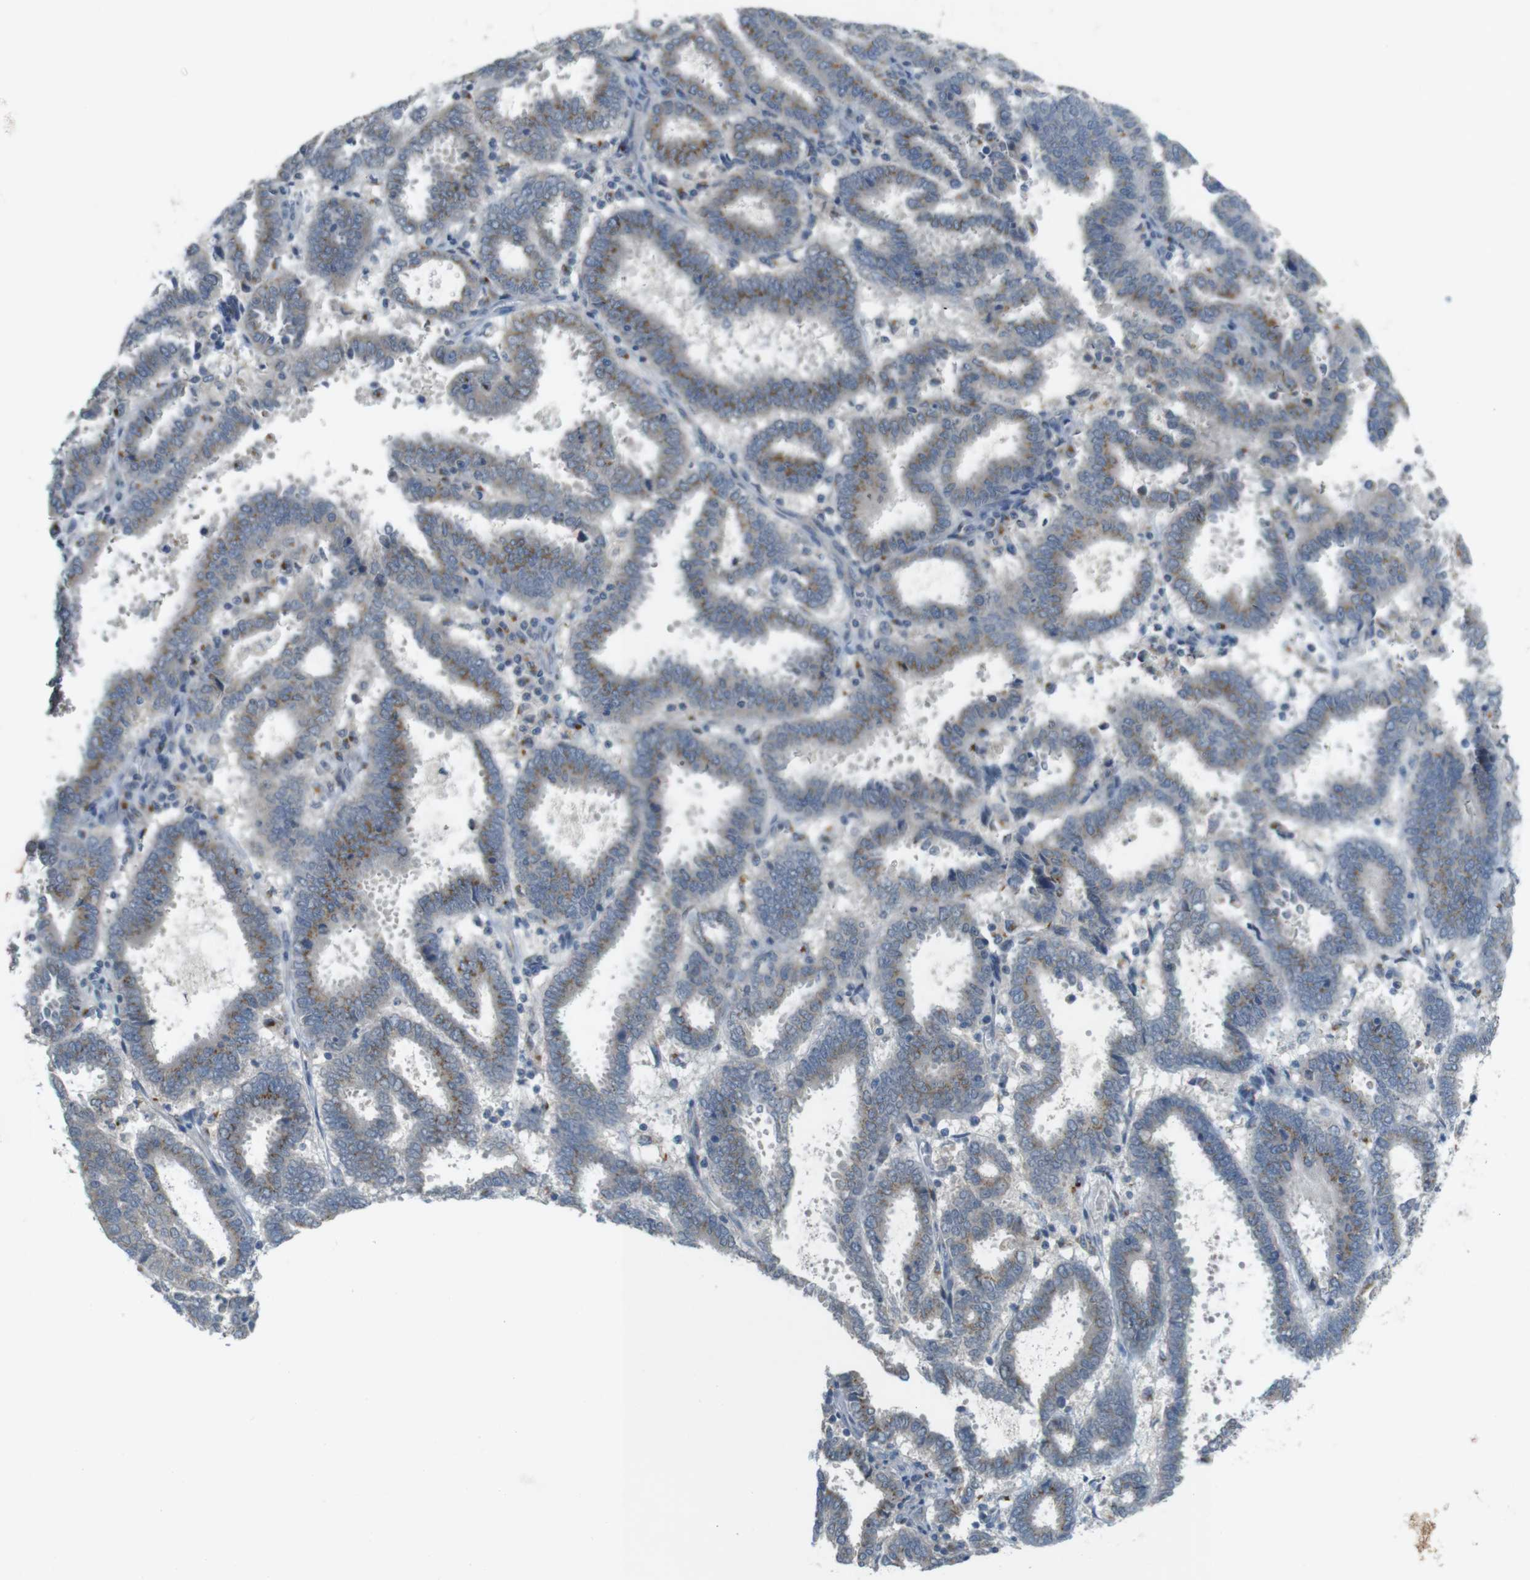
{"staining": {"intensity": "weak", "quantity": "25%-75%", "location": "cytoplasmic/membranous"}, "tissue": "endometrial cancer", "cell_type": "Tumor cells", "image_type": "cancer", "snomed": [{"axis": "morphology", "description": "Adenocarcinoma, NOS"}, {"axis": "topography", "description": "Uterus"}], "caption": "A high-resolution image shows IHC staining of endometrial cancer, which demonstrates weak cytoplasmic/membranous expression in approximately 25%-75% of tumor cells.", "gene": "YIPF3", "patient": {"sex": "female", "age": 83}}